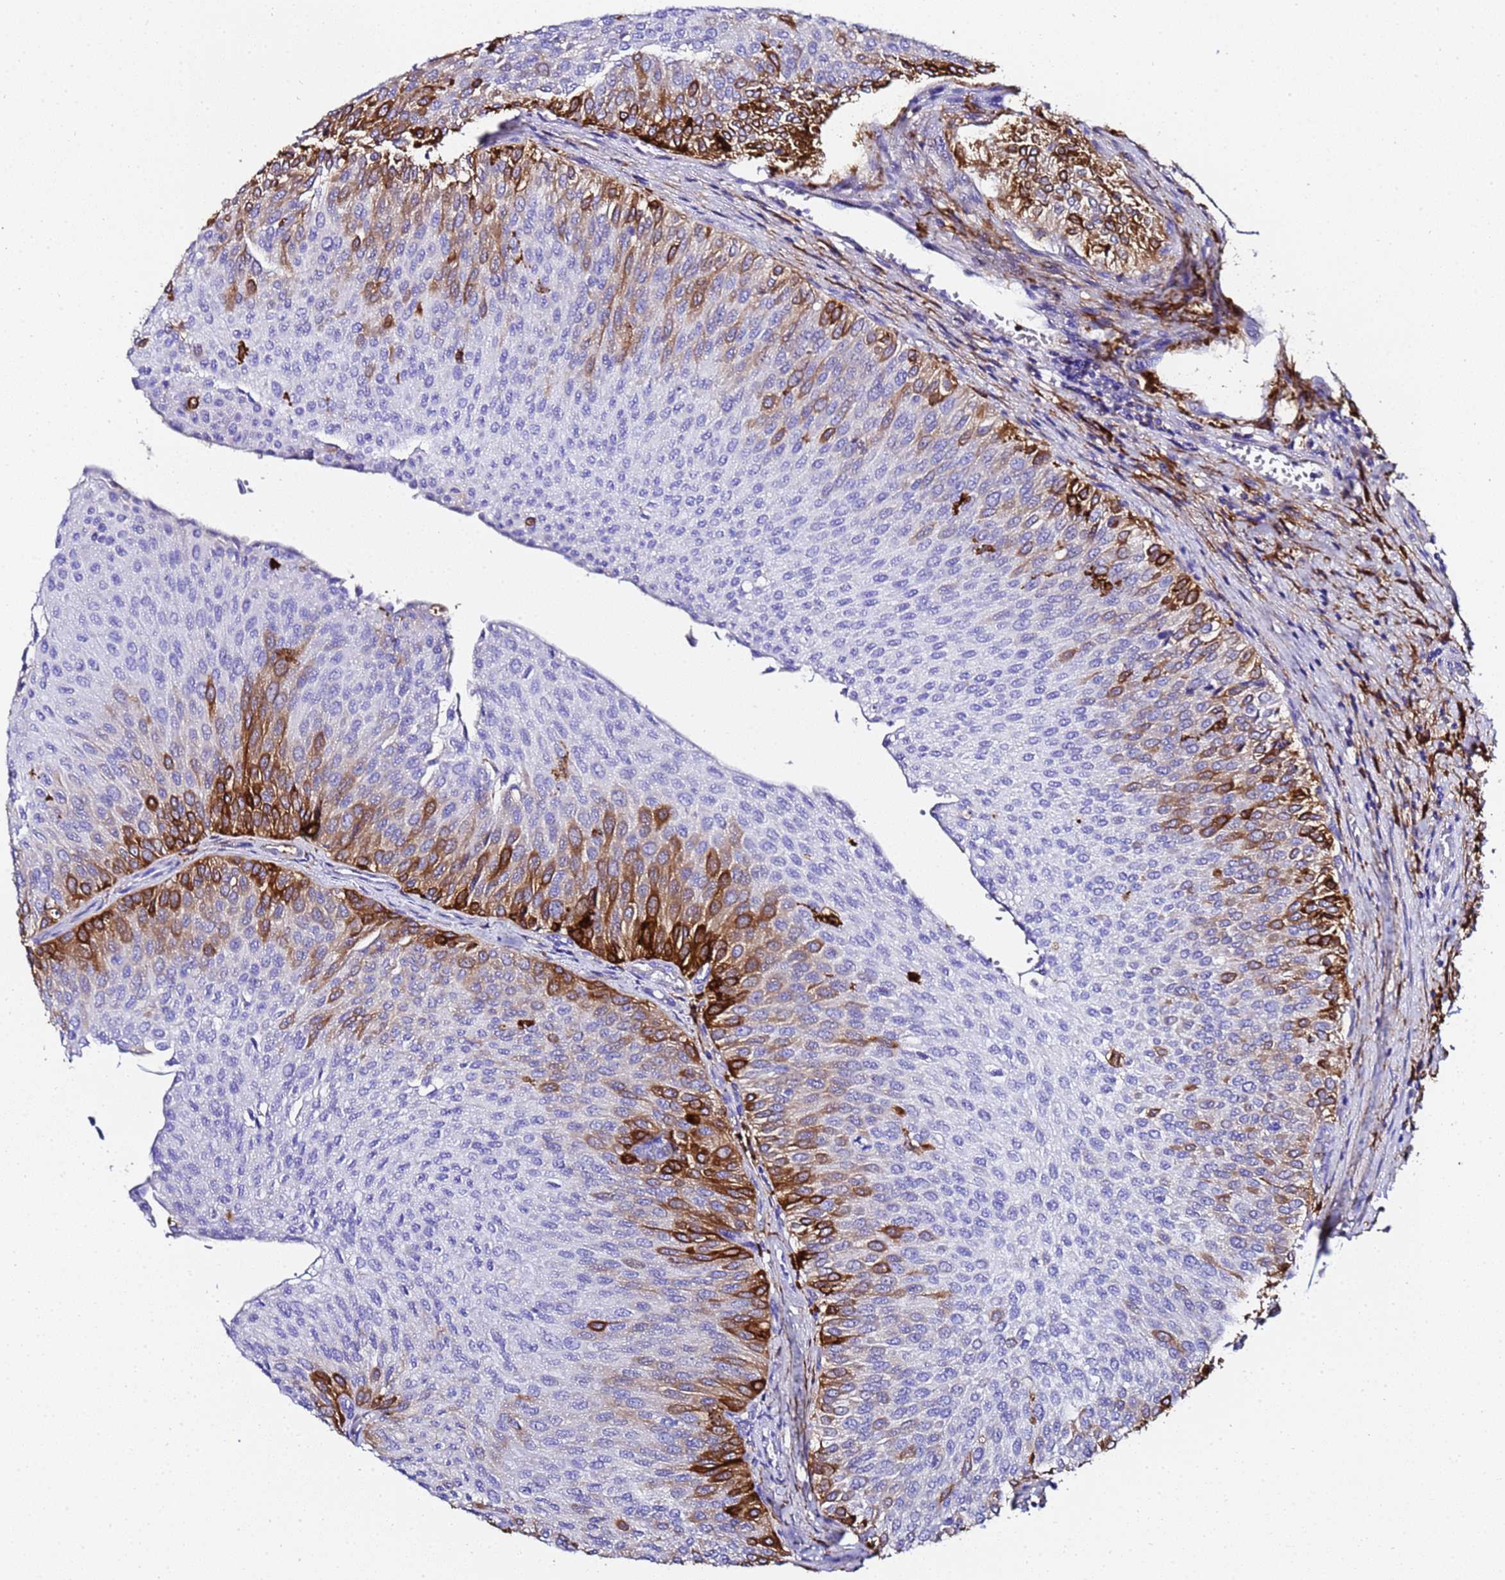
{"staining": {"intensity": "strong", "quantity": "<25%", "location": "cytoplasmic/membranous"}, "tissue": "urothelial cancer", "cell_type": "Tumor cells", "image_type": "cancer", "snomed": [{"axis": "morphology", "description": "Urothelial carcinoma, Low grade"}, {"axis": "topography", "description": "Urinary bladder"}], "caption": "Urothelial carcinoma (low-grade) was stained to show a protein in brown. There is medium levels of strong cytoplasmic/membranous expression in about <25% of tumor cells.", "gene": "FTL", "patient": {"sex": "male", "age": 78}}